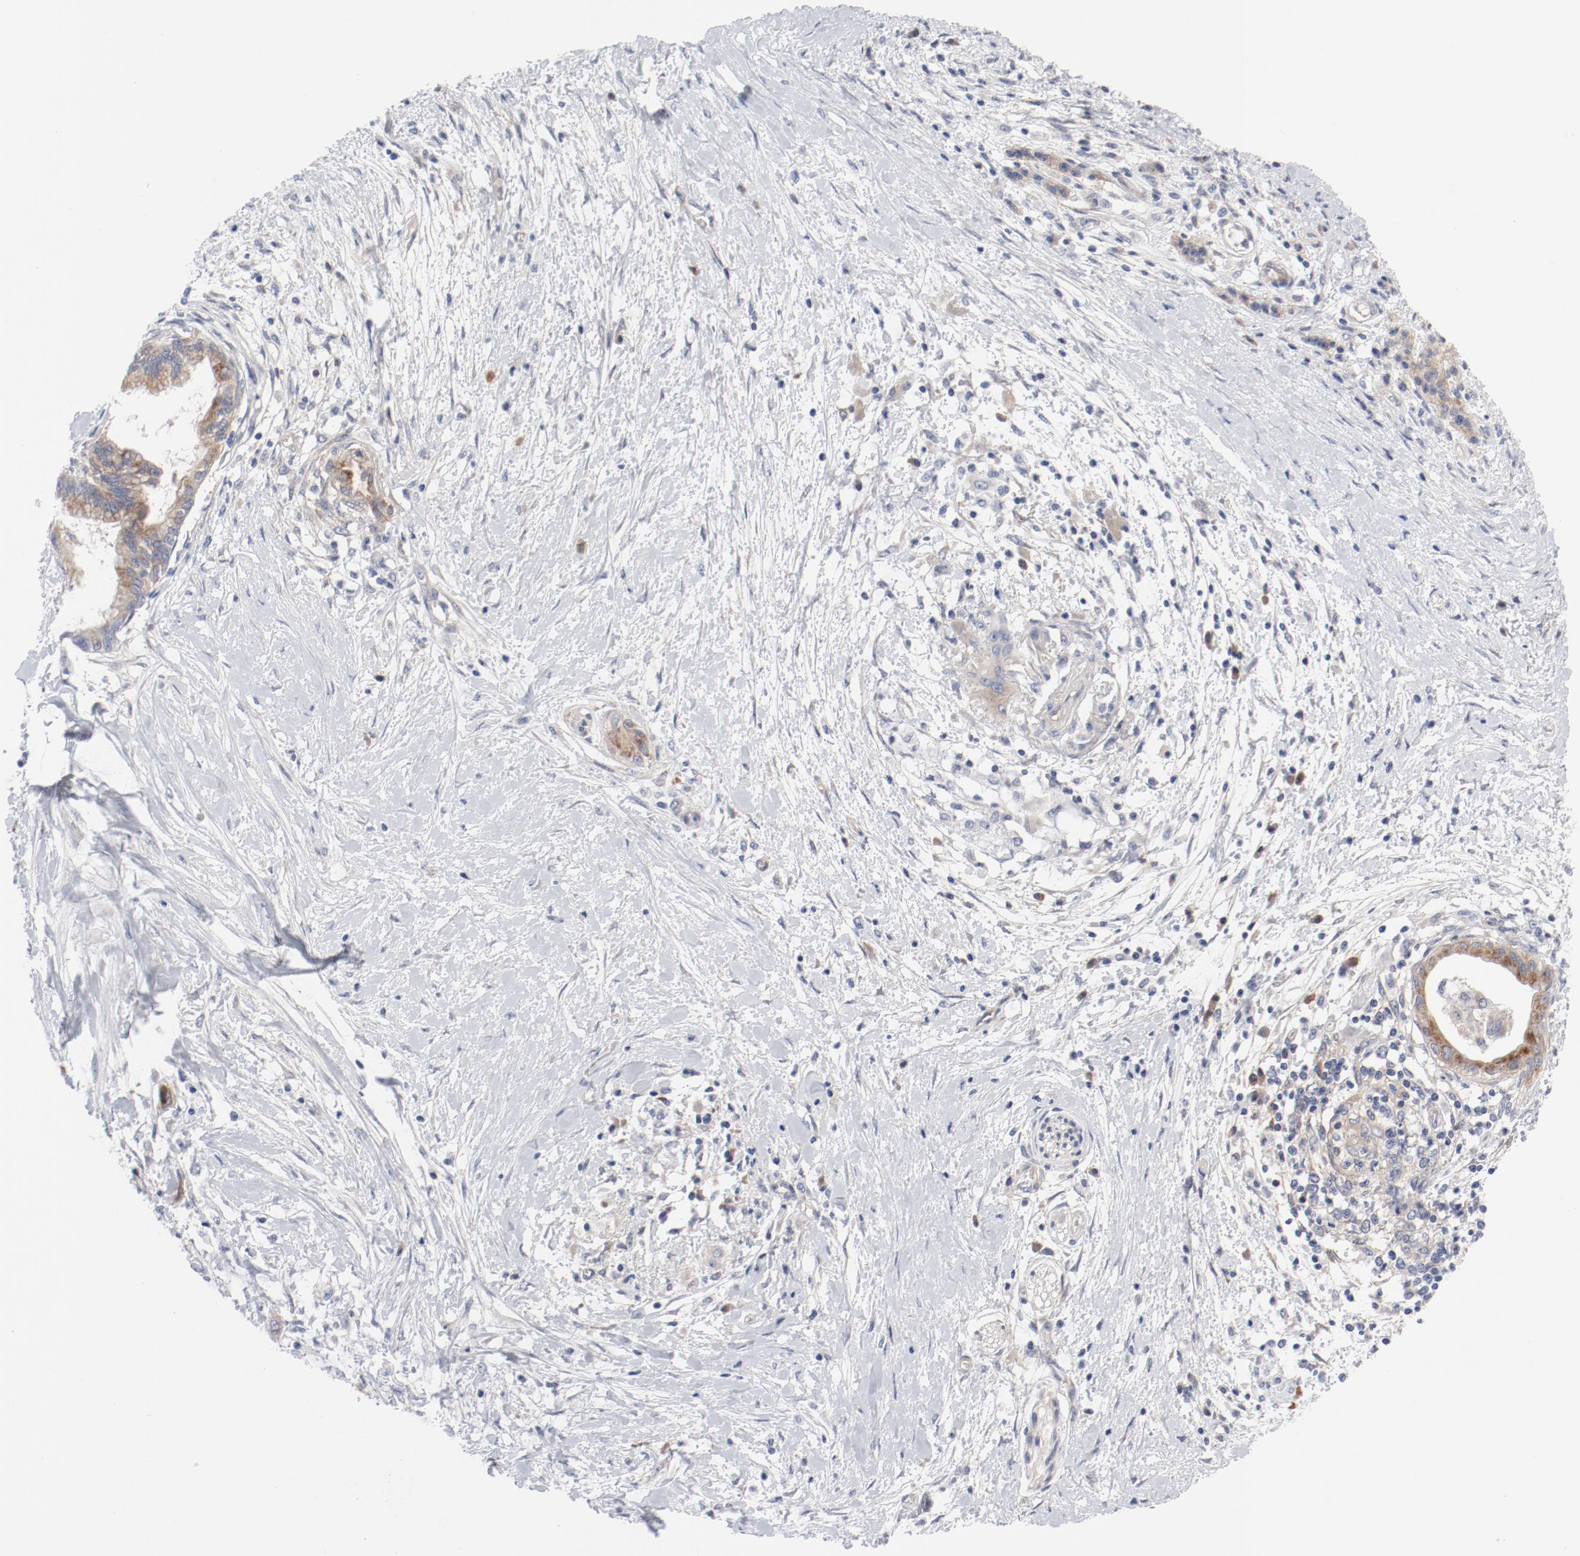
{"staining": {"intensity": "moderate", "quantity": ">75%", "location": "cytoplasmic/membranous"}, "tissue": "pancreatic cancer", "cell_type": "Tumor cells", "image_type": "cancer", "snomed": [{"axis": "morphology", "description": "Adenocarcinoma, NOS"}, {"axis": "topography", "description": "Pancreas"}], "caption": "This micrograph shows immunohistochemistry staining of human pancreatic cancer (adenocarcinoma), with medium moderate cytoplasmic/membranous staining in approximately >75% of tumor cells.", "gene": "BAD", "patient": {"sex": "female", "age": 64}}